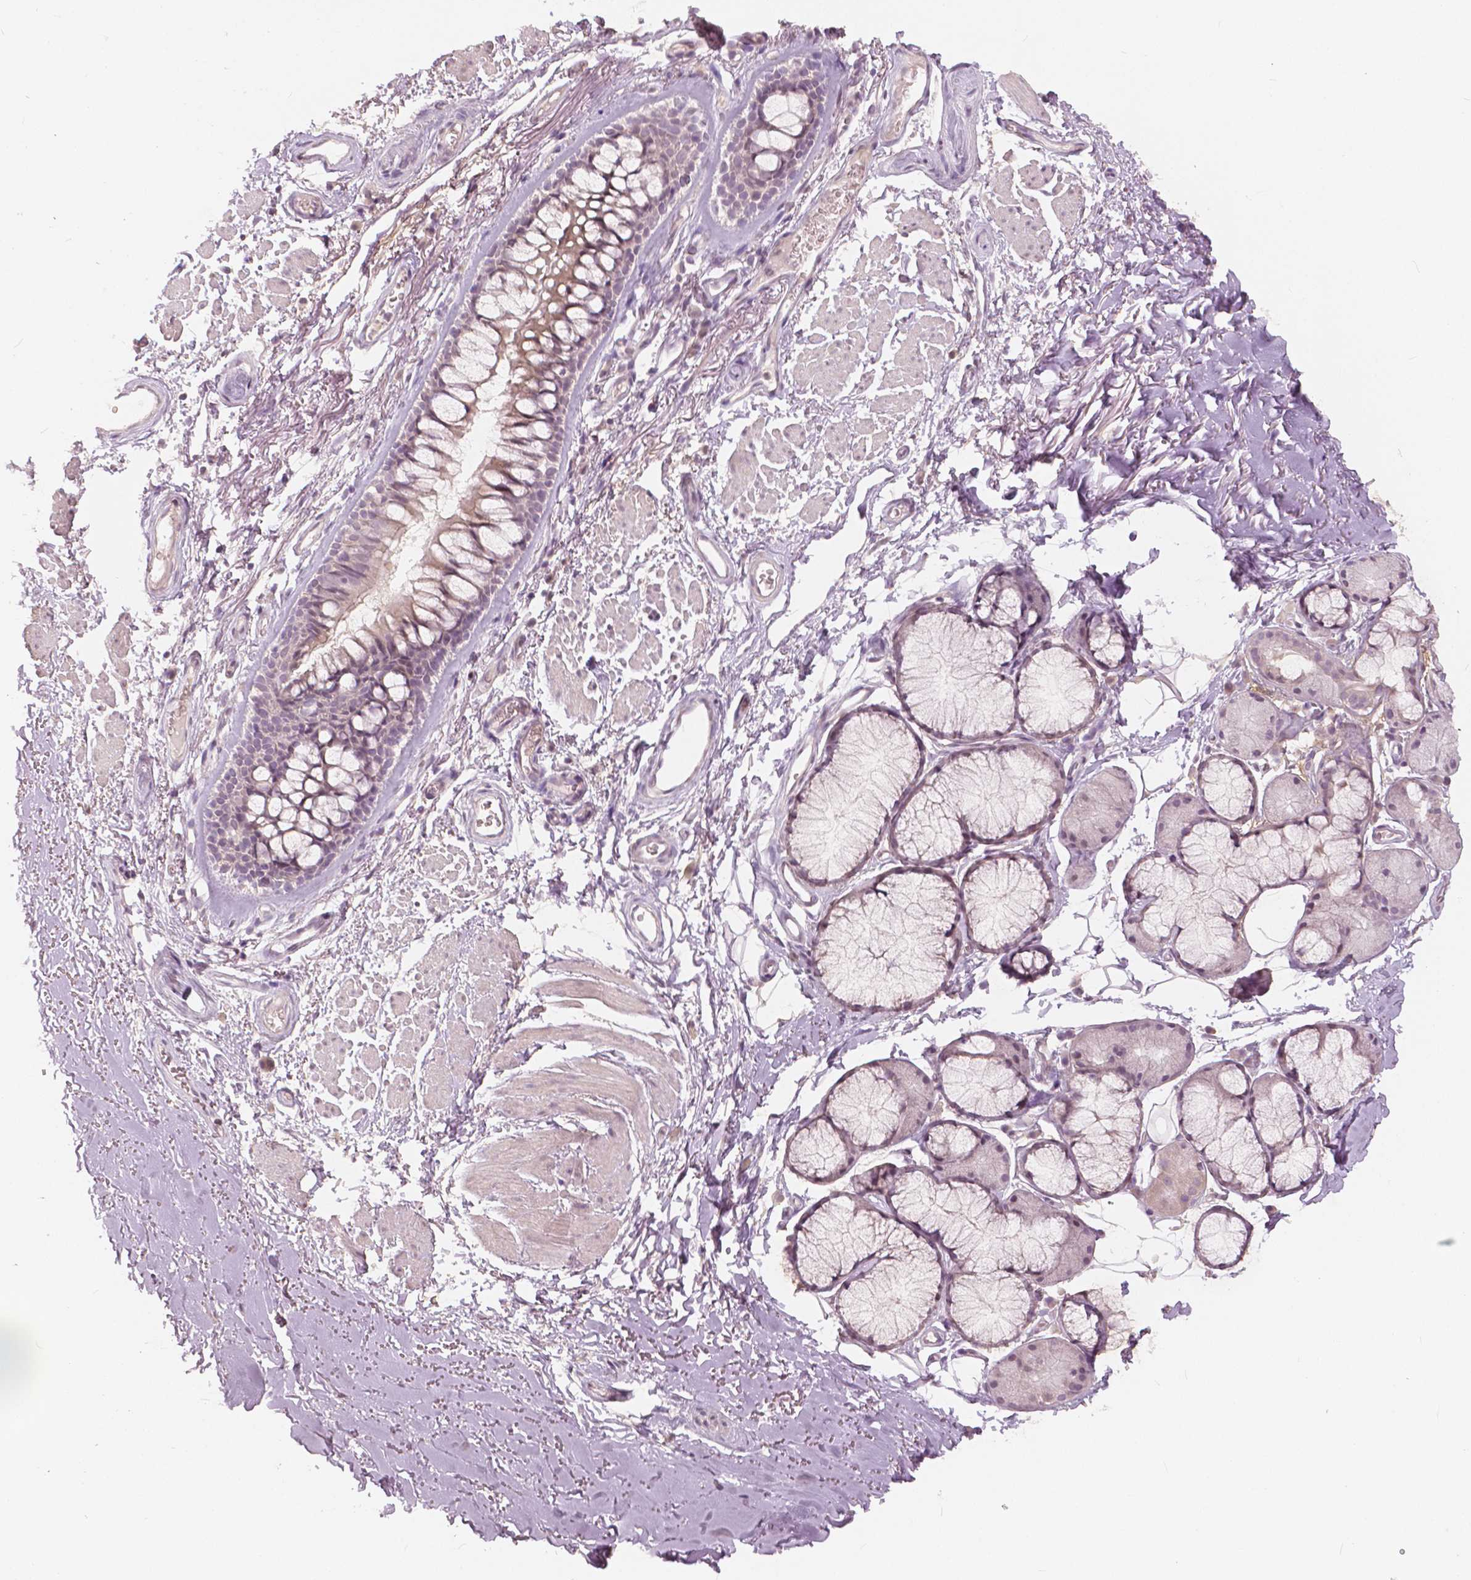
{"staining": {"intensity": "negative", "quantity": "none", "location": "none"}, "tissue": "adipose tissue", "cell_type": "Adipocytes", "image_type": "normal", "snomed": [{"axis": "morphology", "description": "Normal tissue, NOS"}, {"axis": "topography", "description": "Cartilage tissue"}, {"axis": "topography", "description": "Bronchus"}], "caption": "Human adipose tissue stained for a protein using immunohistochemistry (IHC) exhibits no expression in adipocytes.", "gene": "NANOG", "patient": {"sex": "female", "age": 79}}